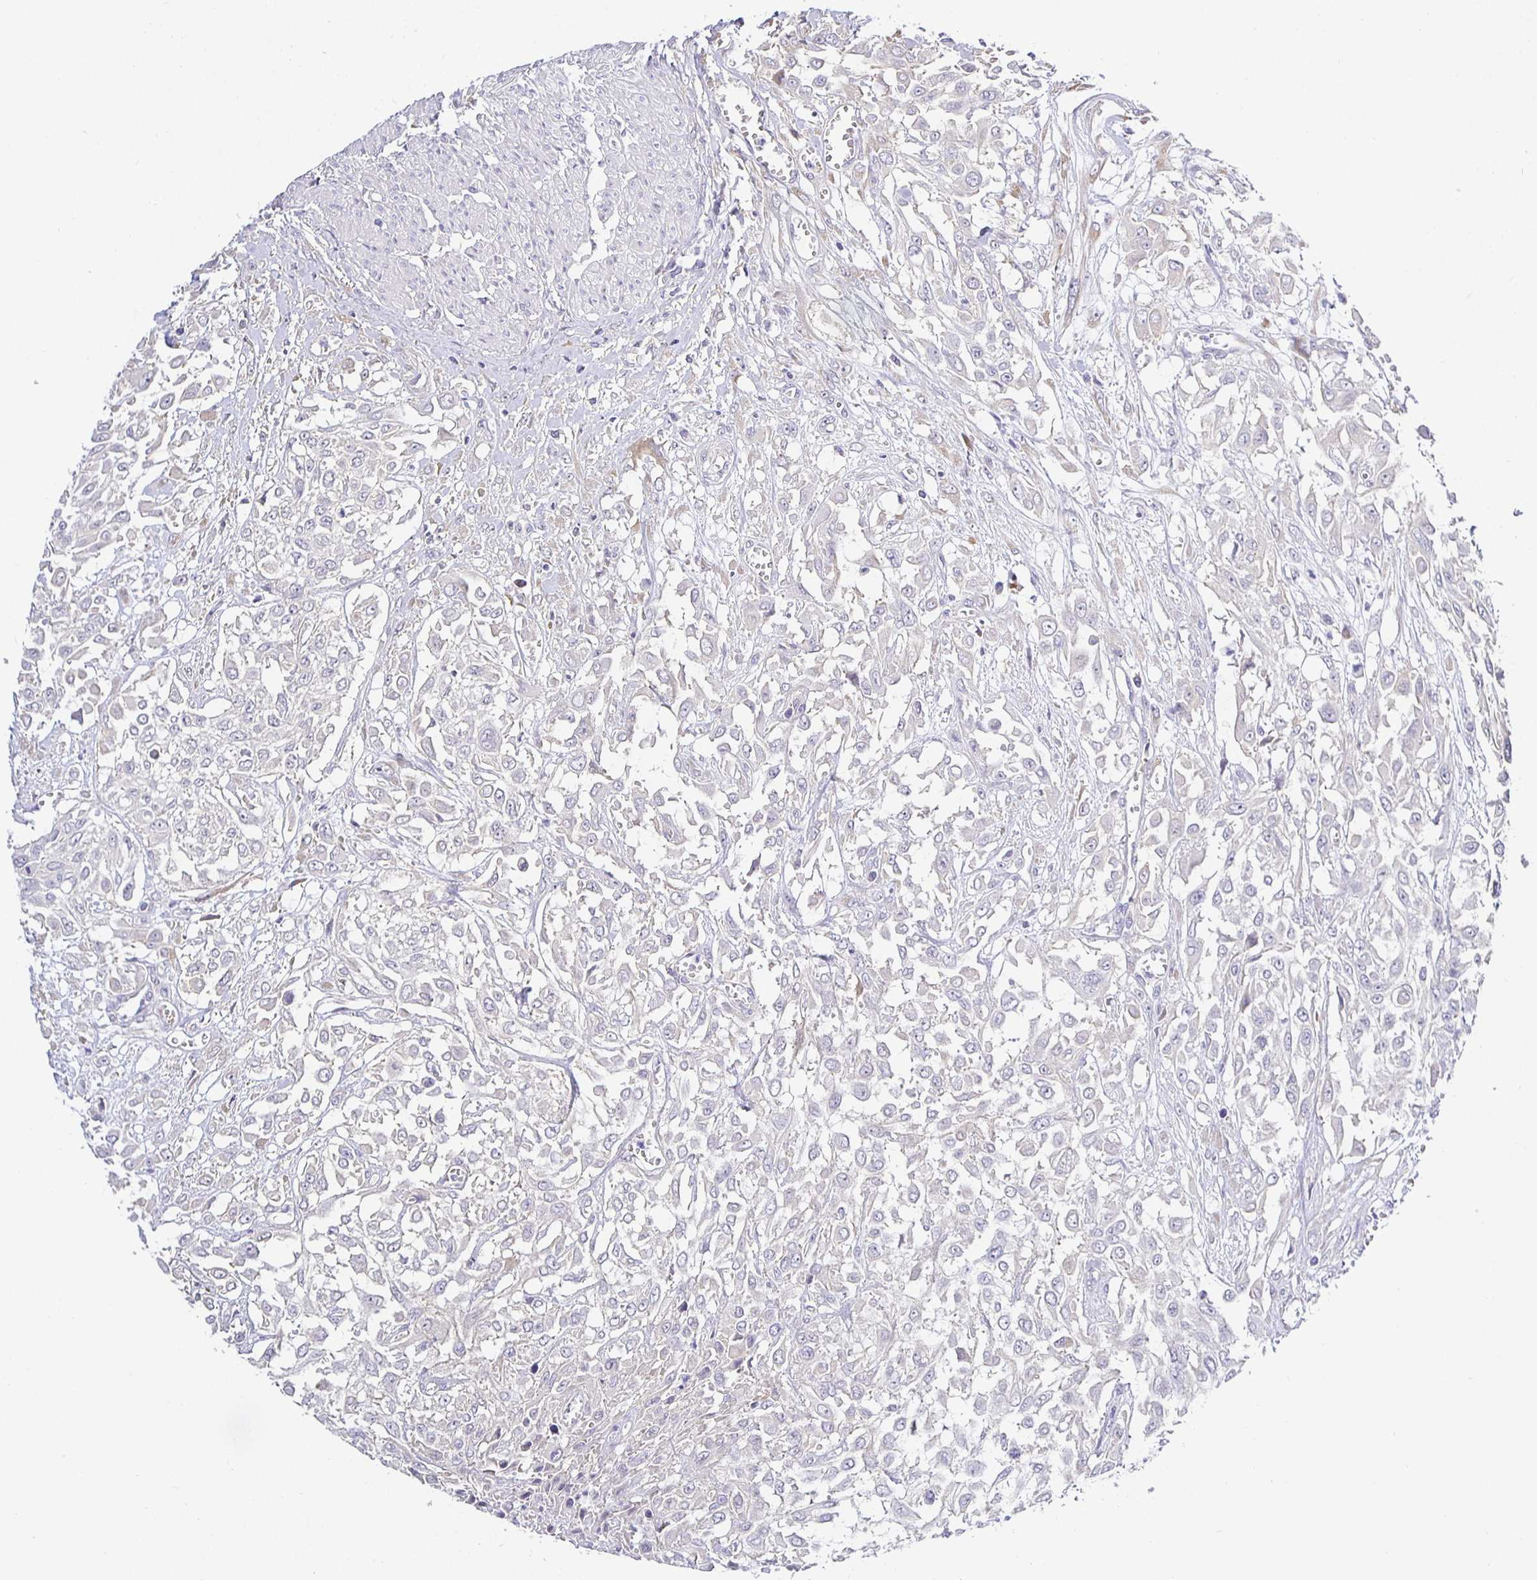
{"staining": {"intensity": "negative", "quantity": "none", "location": "none"}, "tissue": "urothelial cancer", "cell_type": "Tumor cells", "image_type": "cancer", "snomed": [{"axis": "morphology", "description": "Urothelial carcinoma, High grade"}, {"axis": "topography", "description": "Urinary bladder"}], "caption": "Image shows no significant protein positivity in tumor cells of urothelial cancer.", "gene": "OPALIN", "patient": {"sex": "male", "age": 57}}